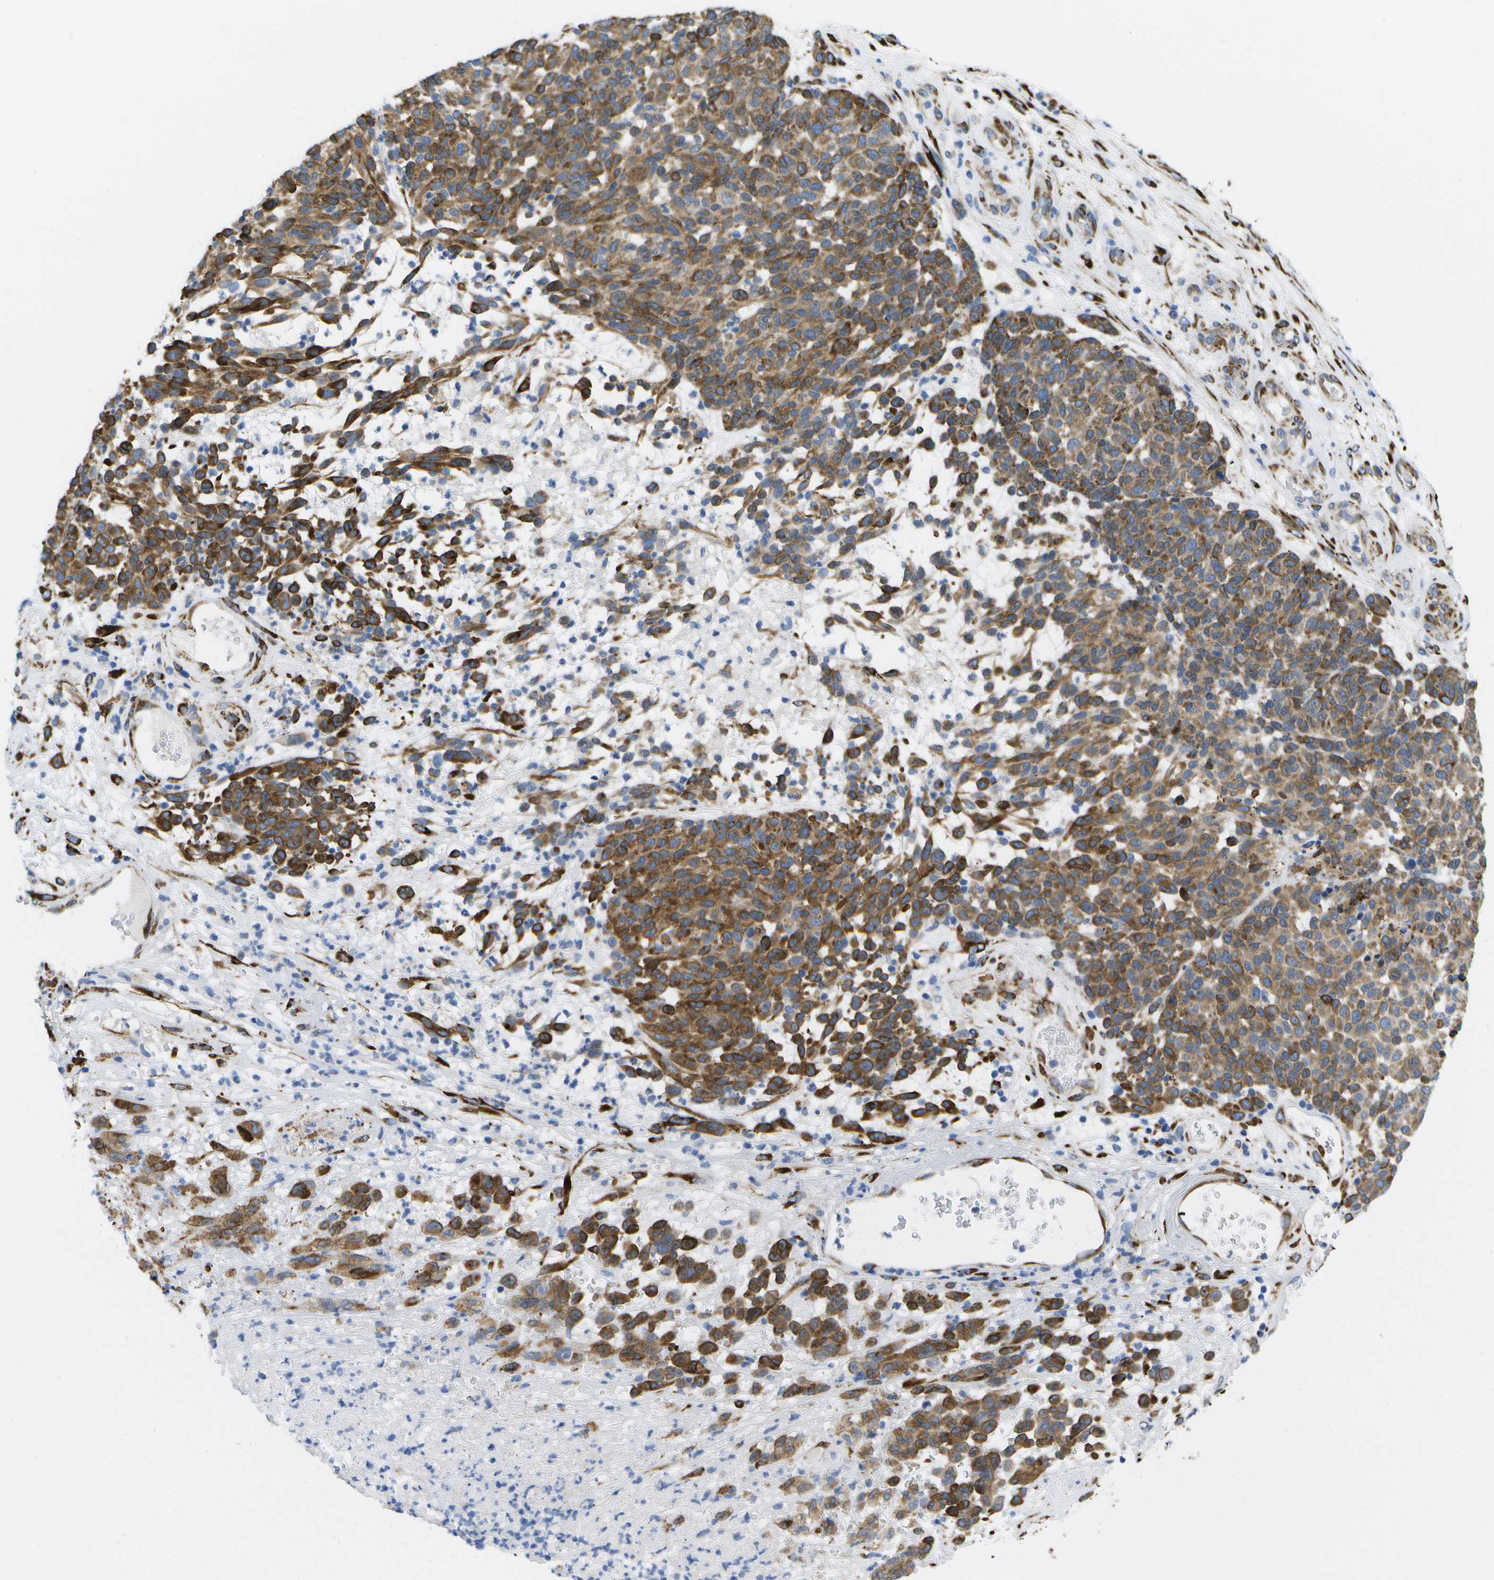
{"staining": {"intensity": "strong", "quantity": ">75%", "location": "cytoplasmic/membranous"}, "tissue": "melanoma", "cell_type": "Tumor cells", "image_type": "cancer", "snomed": [{"axis": "morphology", "description": "Malignant melanoma, NOS"}, {"axis": "topography", "description": "Skin"}], "caption": "The immunohistochemical stain shows strong cytoplasmic/membranous positivity in tumor cells of melanoma tissue. Nuclei are stained in blue.", "gene": "ZDHHC17", "patient": {"sex": "male", "age": 59}}